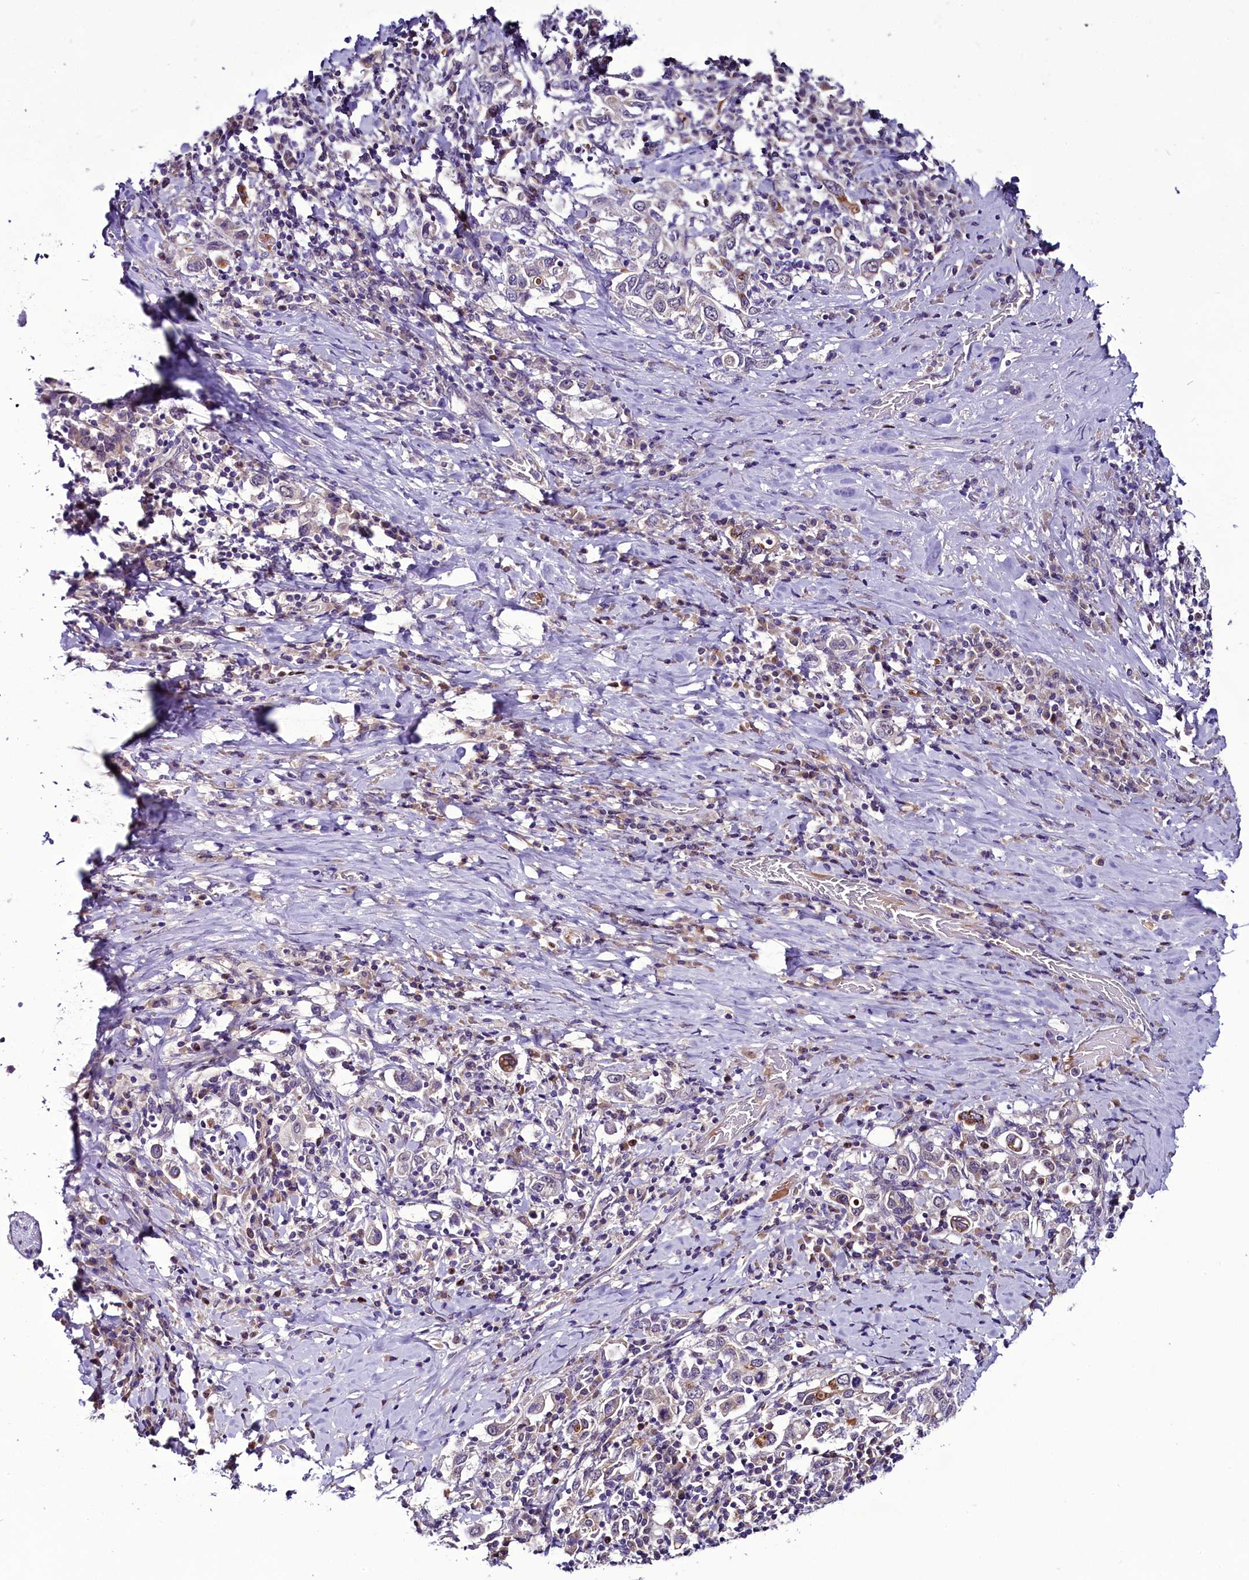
{"staining": {"intensity": "negative", "quantity": "none", "location": "none"}, "tissue": "stomach cancer", "cell_type": "Tumor cells", "image_type": "cancer", "snomed": [{"axis": "morphology", "description": "Adenocarcinoma, NOS"}, {"axis": "topography", "description": "Stomach, upper"}, {"axis": "topography", "description": "Stomach"}], "caption": "Tumor cells show no significant positivity in stomach cancer (adenocarcinoma).", "gene": "C9orf40", "patient": {"sex": "male", "age": 62}}